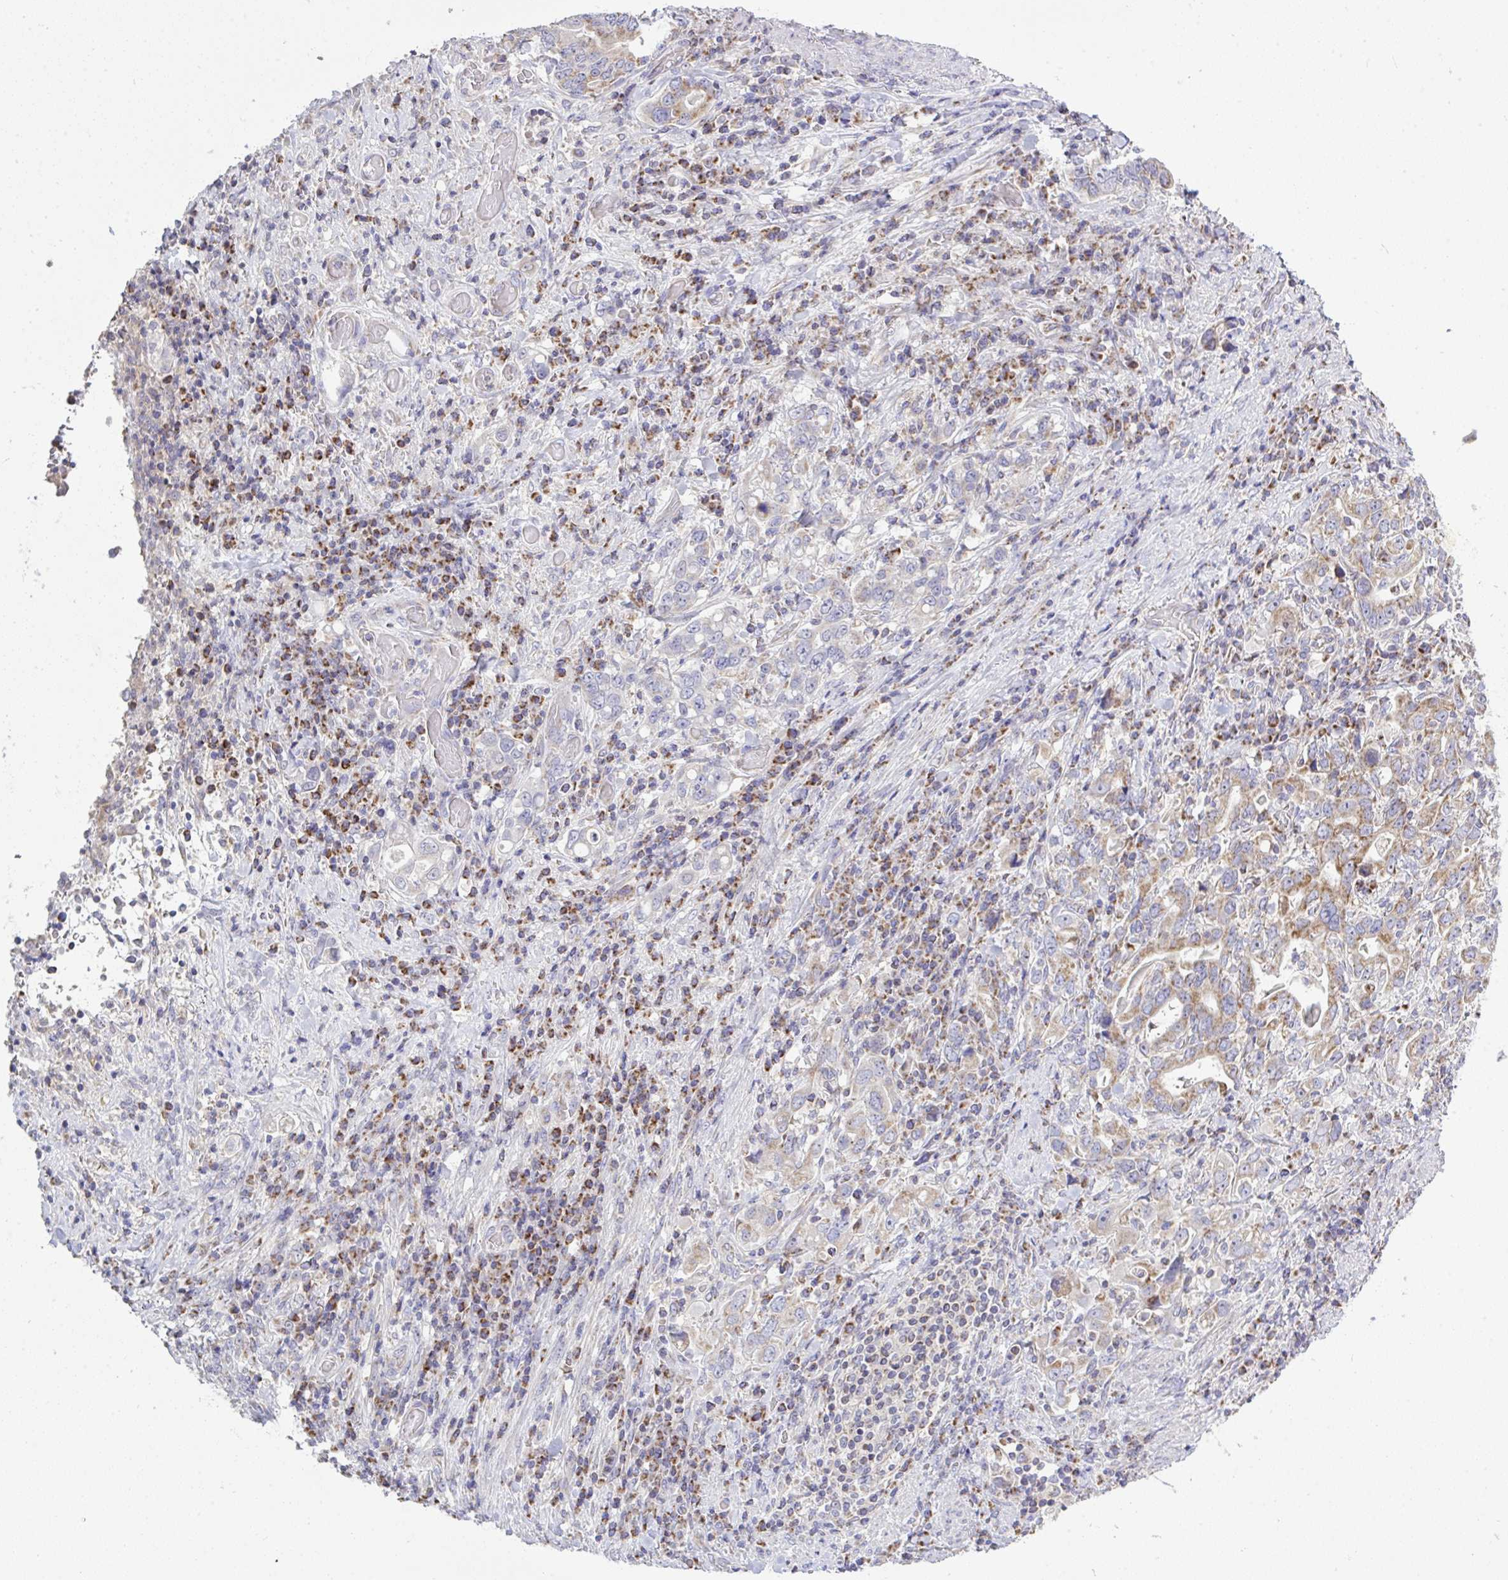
{"staining": {"intensity": "moderate", "quantity": "25%-75%", "location": "cytoplasmic/membranous"}, "tissue": "stomach cancer", "cell_type": "Tumor cells", "image_type": "cancer", "snomed": [{"axis": "morphology", "description": "Adenocarcinoma, NOS"}, {"axis": "topography", "description": "Stomach, upper"}, {"axis": "topography", "description": "Stomach"}], "caption": "An IHC histopathology image of neoplastic tissue is shown. Protein staining in brown highlights moderate cytoplasmic/membranous positivity in adenocarcinoma (stomach) within tumor cells.", "gene": "NDUFA7", "patient": {"sex": "male", "age": 62}}